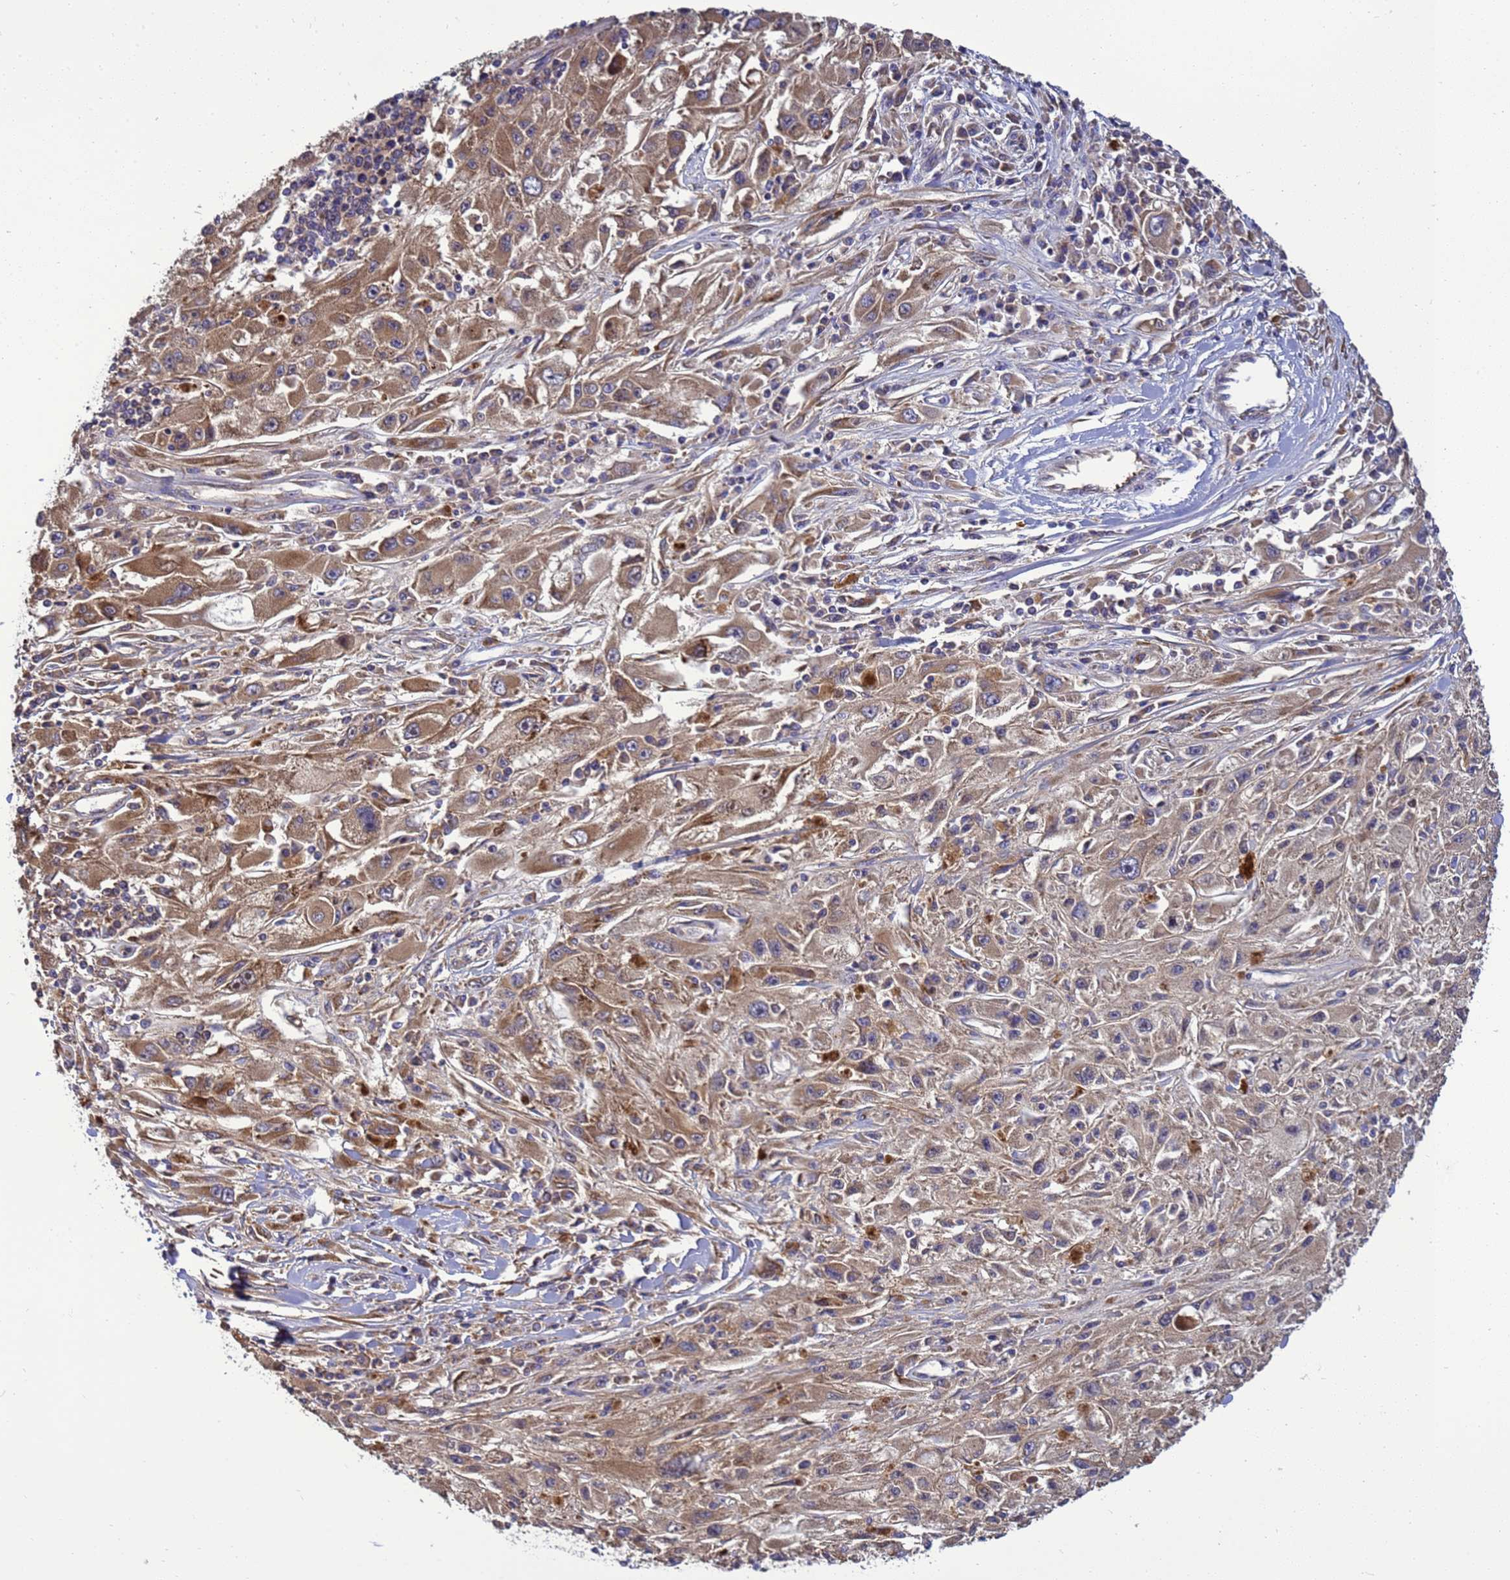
{"staining": {"intensity": "moderate", "quantity": ">75%", "location": "cytoplasmic/membranous"}, "tissue": "melanoma", "cell_type": "Tumor cells", "image_type": "cancer", "snomed": [{"axis": "morphology", "description": "Malignant melanoma, Metastatic site"}, {"axis": "topography", "description": "Skin"}], "caption": "This photomicrograph shows immunohistochemistry (IHC) staining of human melanoma, with medium moderate cytoplasmic/membranous expression in about >75% of tumor cells.", "gene": "BECN1", "patient": {"sex": "male", "age": 53}}